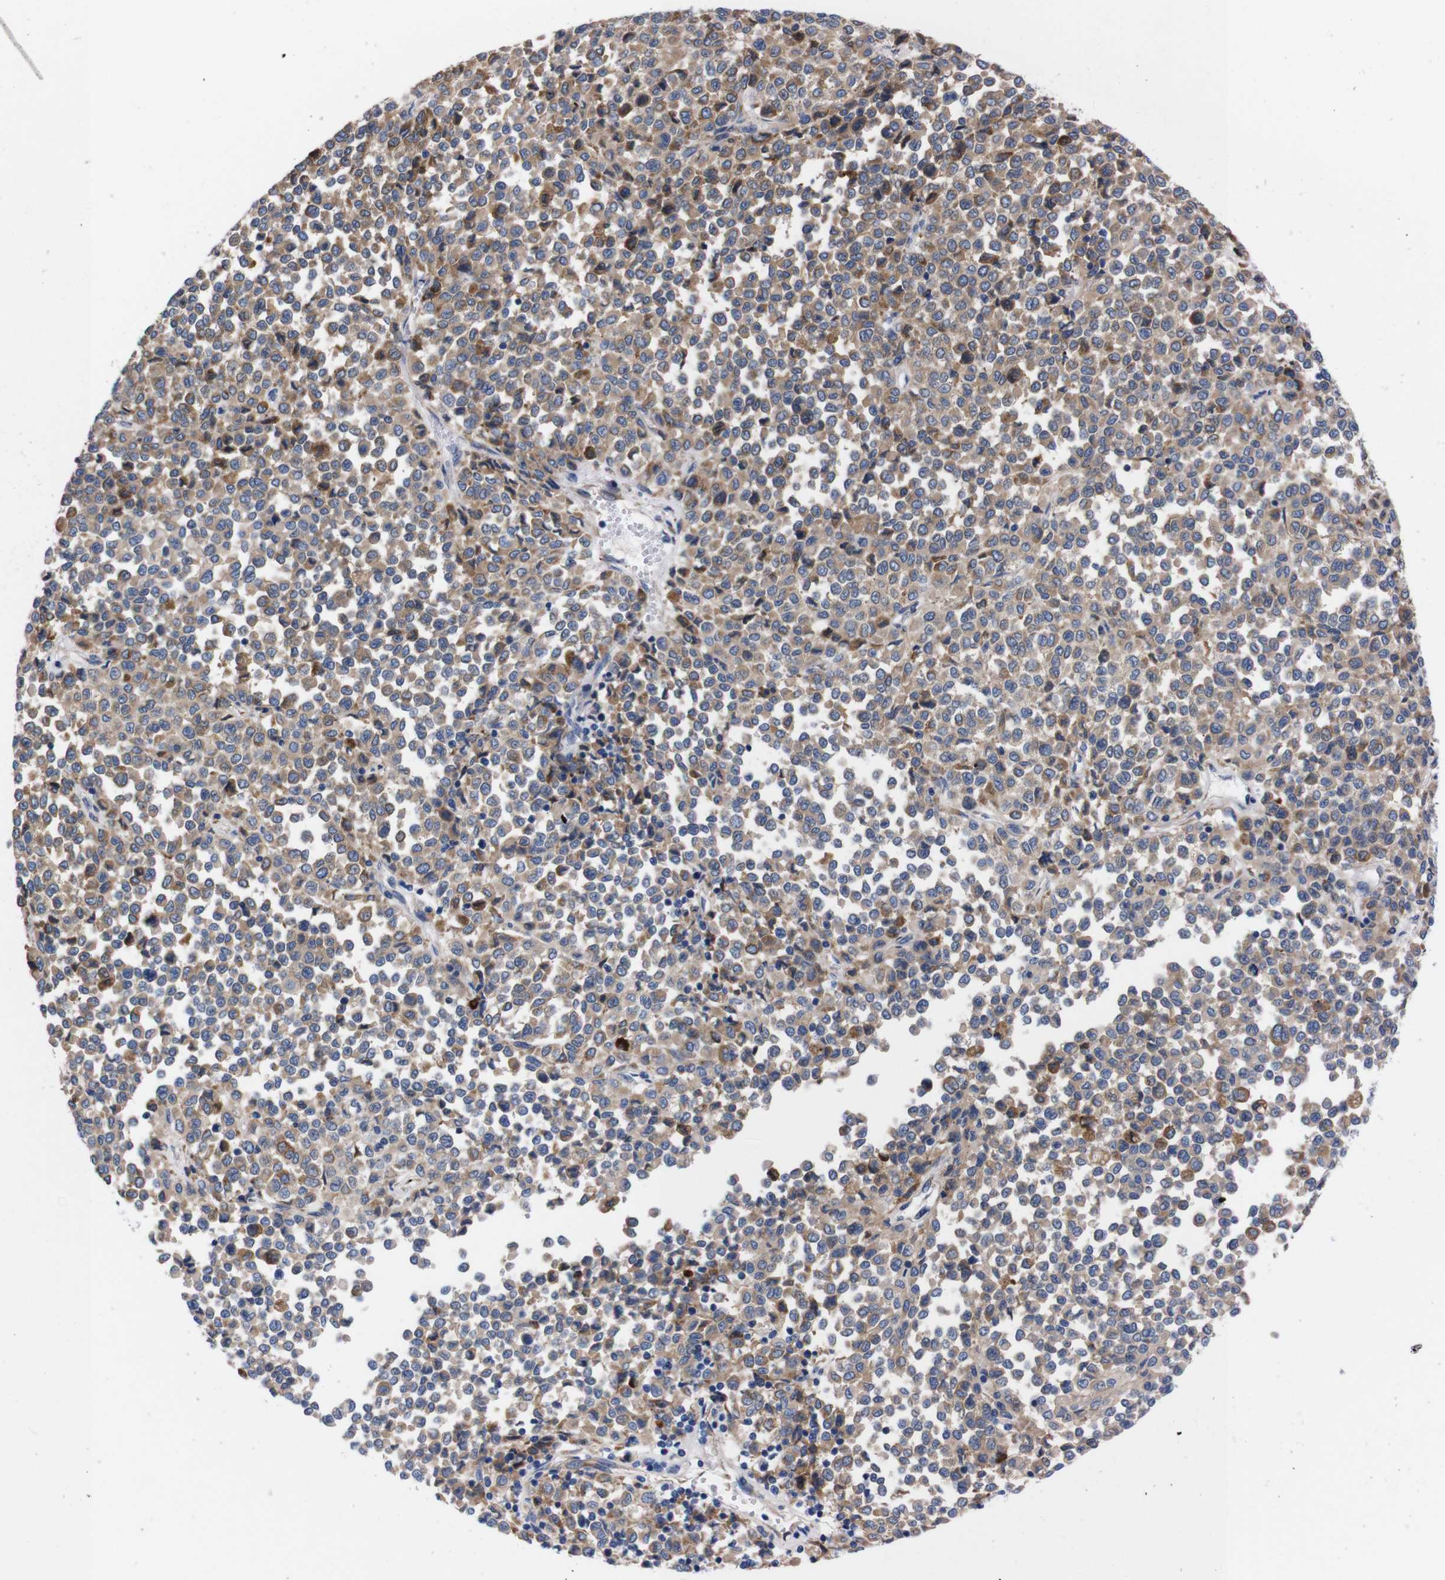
{"staining": {"intensity": "weak", "quantity": ">75%", "location": "cytoplasmic/membranous"}, "tissue": "melanoma", "cell_type": "Tumor cells", "image_type": "cancer", "snomed": [{"axis": "morphology", "description": "Malignant melanoma, Metastatic site"}, {"axis": "topography", "description": "Pancreas"}], "caption": "Protein expression analysis of human melanoma reveals weak cytoplasmic/membranous staining in about >75% of tumor cells.", "gene": "NEBL", "patient": {"sex": "female", "age": 30}}